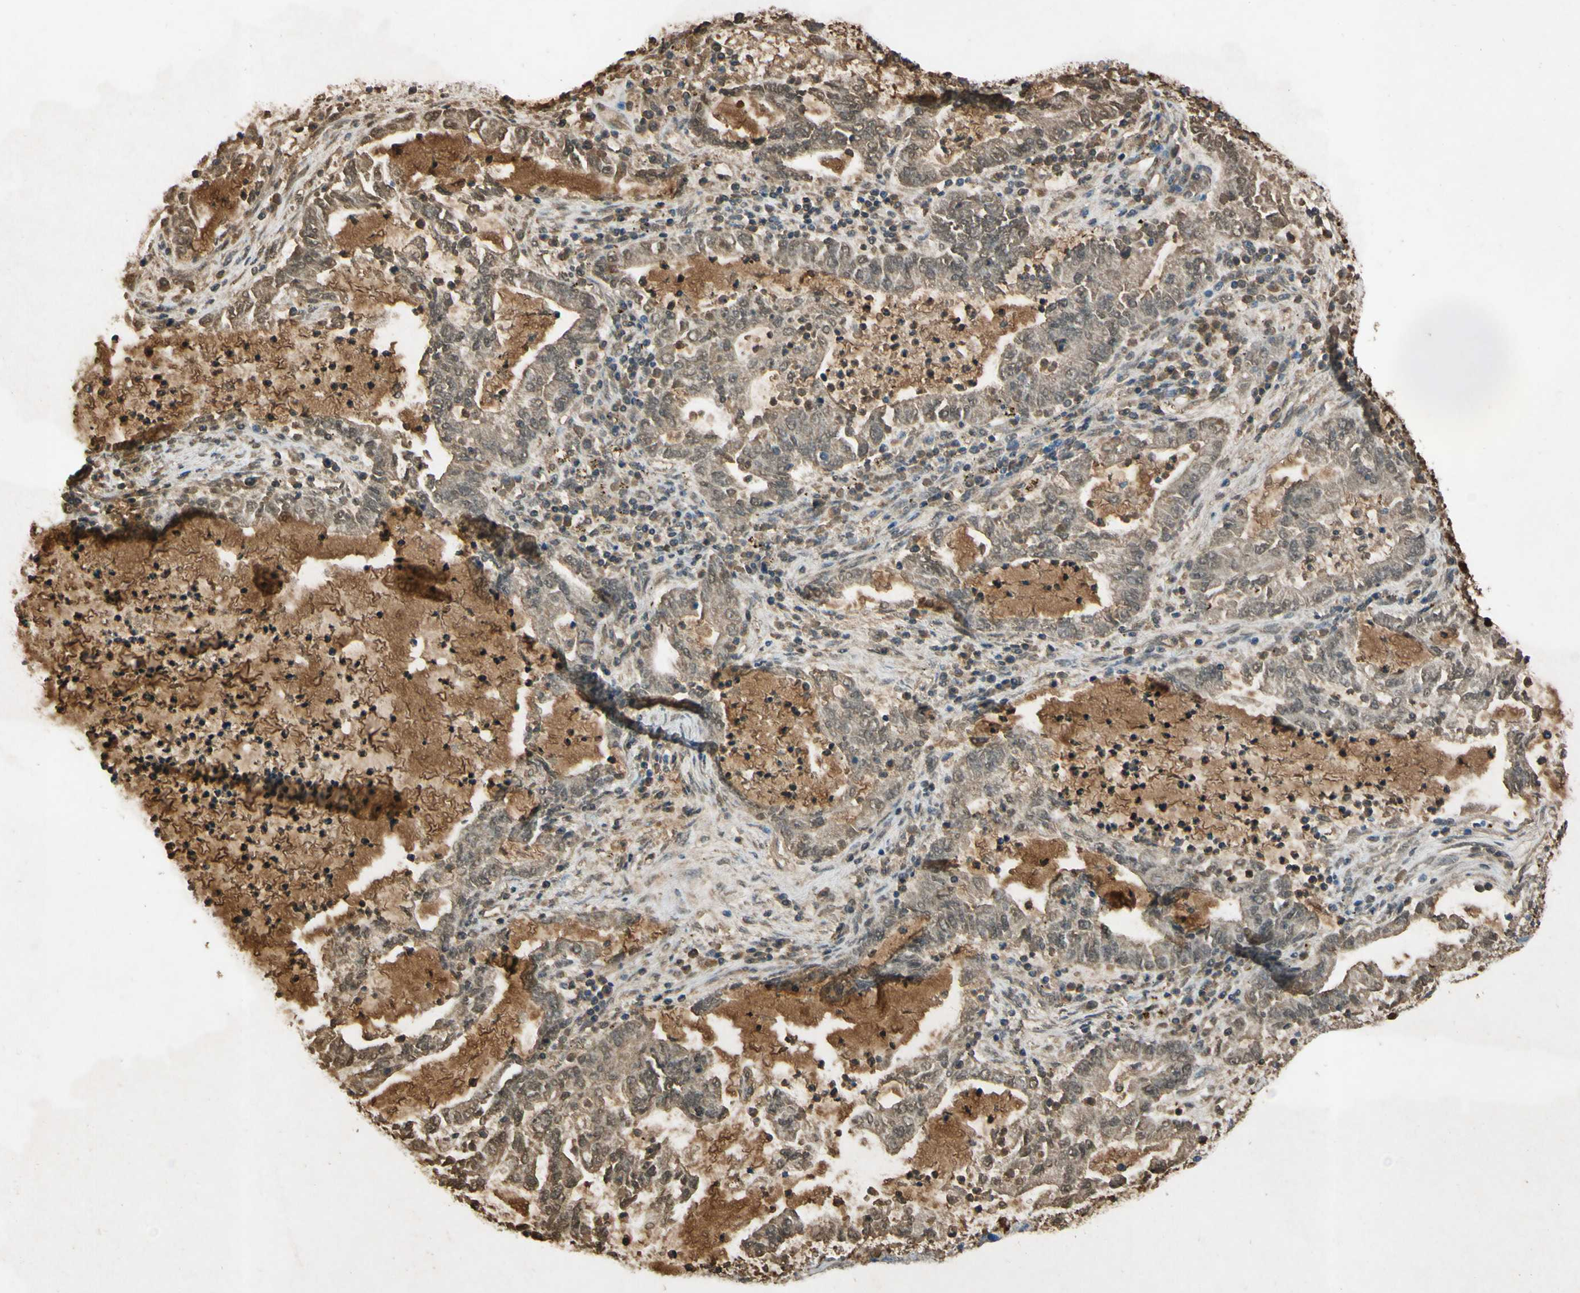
{"staining": {"intensity": "weak", "quantity": ">75%", "location": "cytoplasmic/membranous"}, "tissue": "lung cancer", "cell_type": "Tumor cells", "image_type": "cancer", "snomed": [{"axis": "morphology", "description": "Adenocarcinoma, NOS"}, {"axis": "topography", "description": "Lung"}], "caption": "About >75% of tumor cells in human lung adenocarcinoma demonstrate weak cytoplasmic/membranous protein positivity as visualized by brown immunohistochemical staining.", "gene": "TIMP2", "patient": {"sex": "female", "age": 51}}